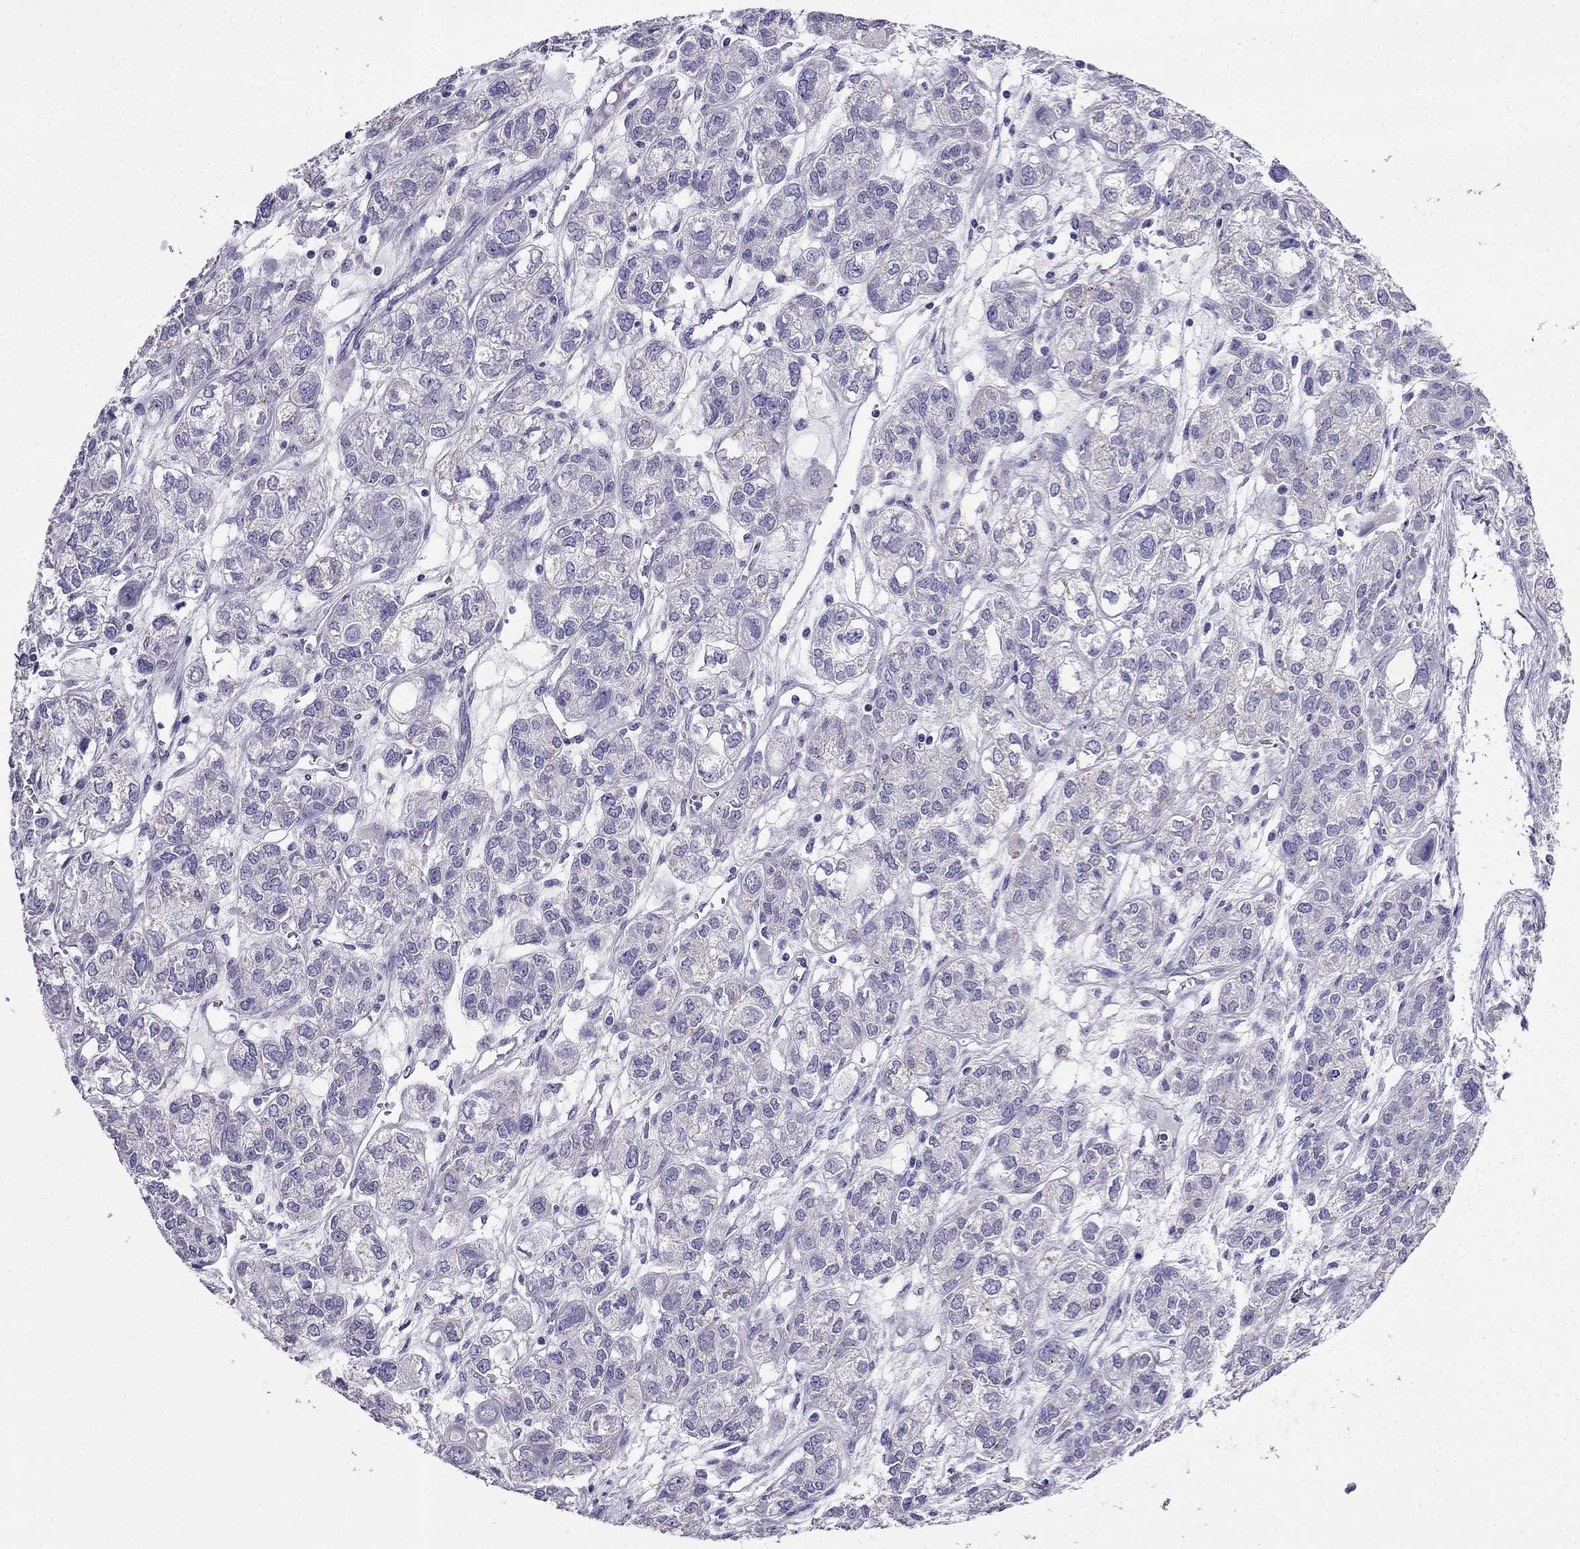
{"staining": {"intensity": "negative", "quantity": "none", "location": "none"}, "tissue": "ovarian cancer", "cell_type": "Tumor cells", "image_type": "cancer", "snomed": [{"axis": "morphology", "description": "Carcinoma, endometroid"}, {"axis": "topography", "description": "Ovary"}], "caption": "This is an immunohistochemistry micrograph of ovarian cancer (endometroid carcinoma). There is no positivity in tumor cells.", "gene": "PTH", "patient": {"sex": "female", "age": 64}}